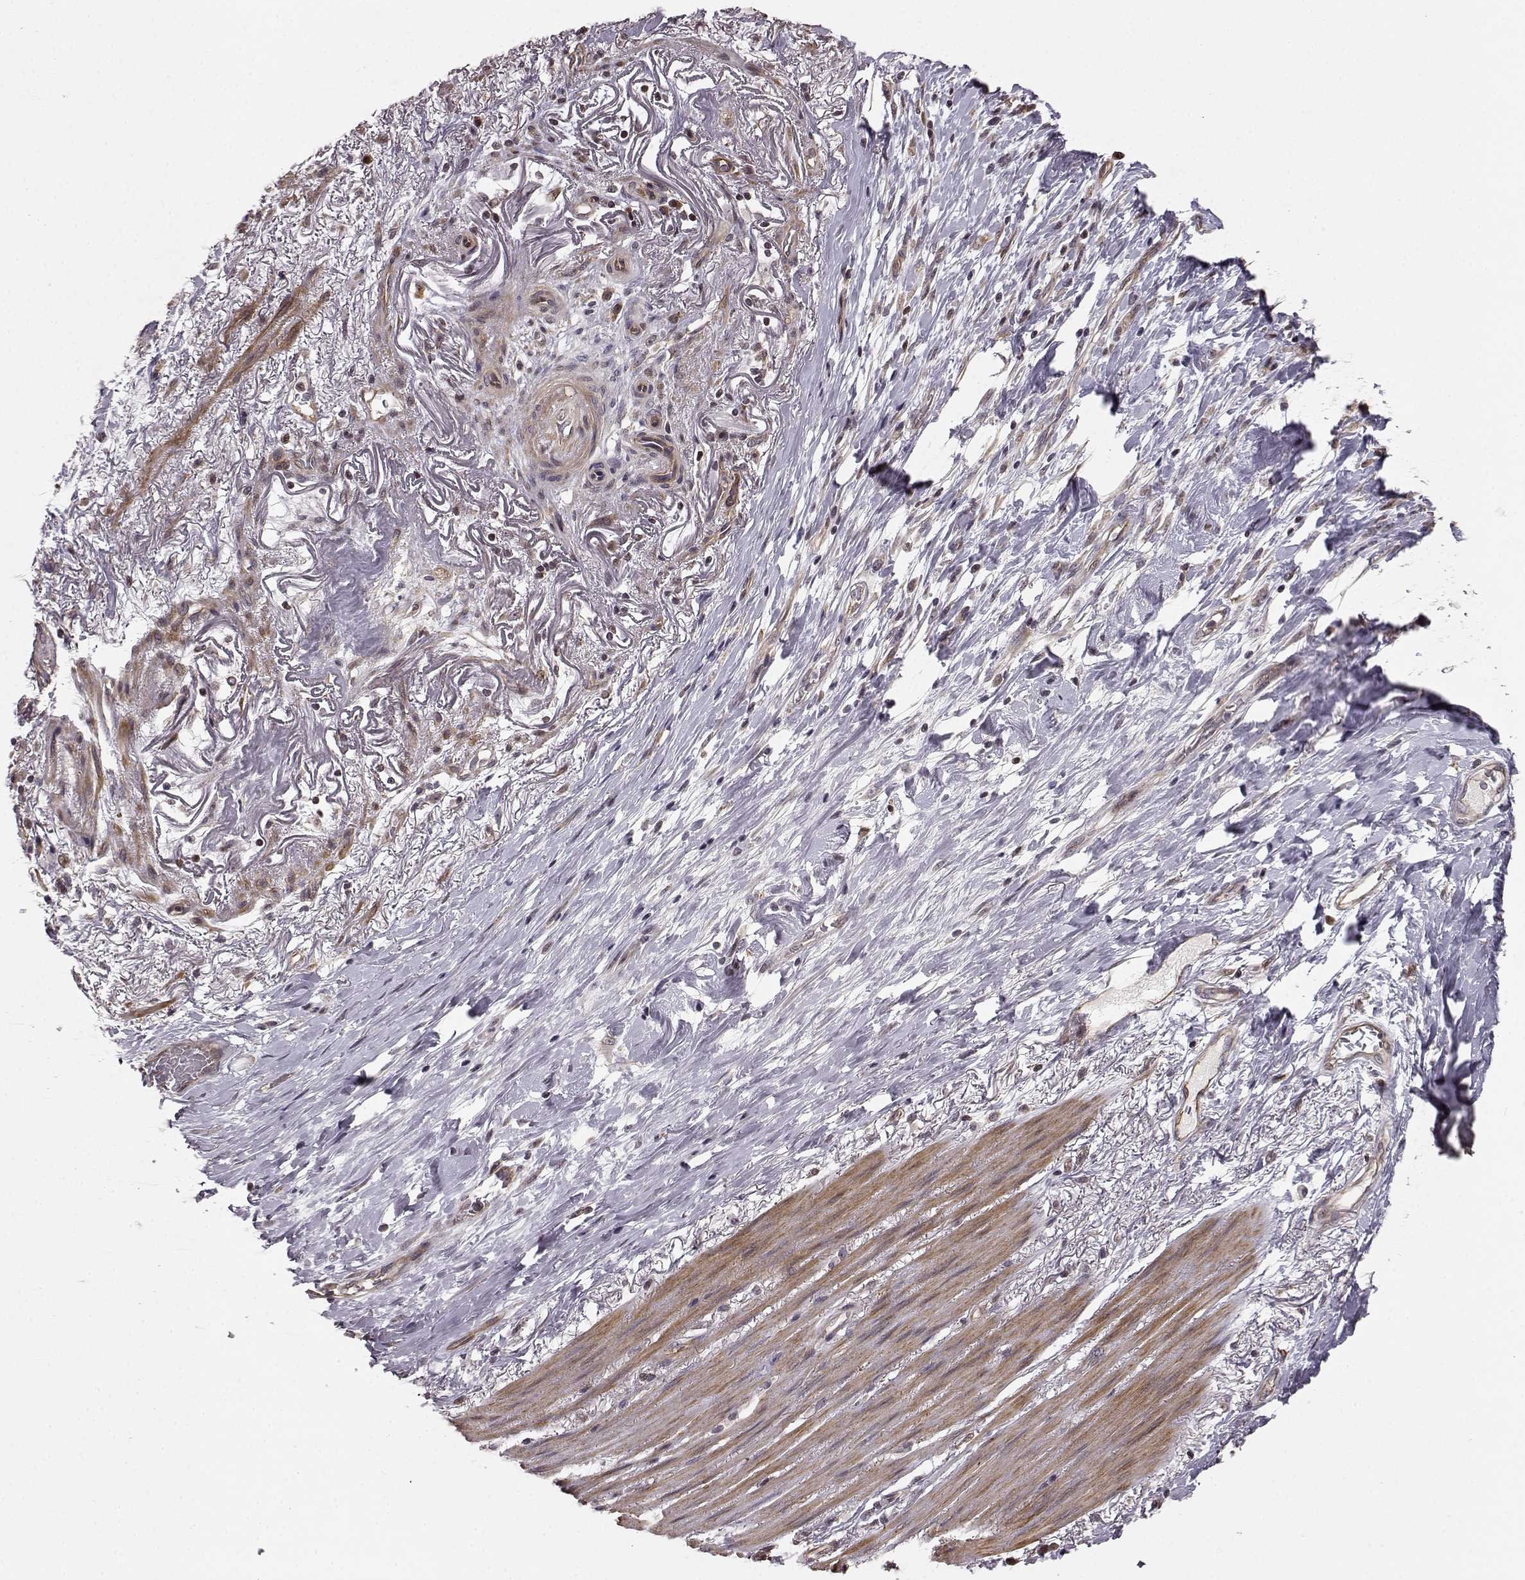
{"staining": {"intensity": "weak", "quantity": "<25%", "location": "cytoplasmic/membranous"}, "tissue": "stomach cancer", "cell_type": "Tumor cells", "image_type": "cancer", "snomed": [{"axis": "morphology", "description": "Adenocarcinoma, NOS"}, {"axis": "topography", "description": "Stomach"}], "caption": "Tumor cells are negative for protein expression in human stomach cancer (adenocarcinoma).", "gene": "BACH2", "patient": {"sex": "female", "age": 84}}